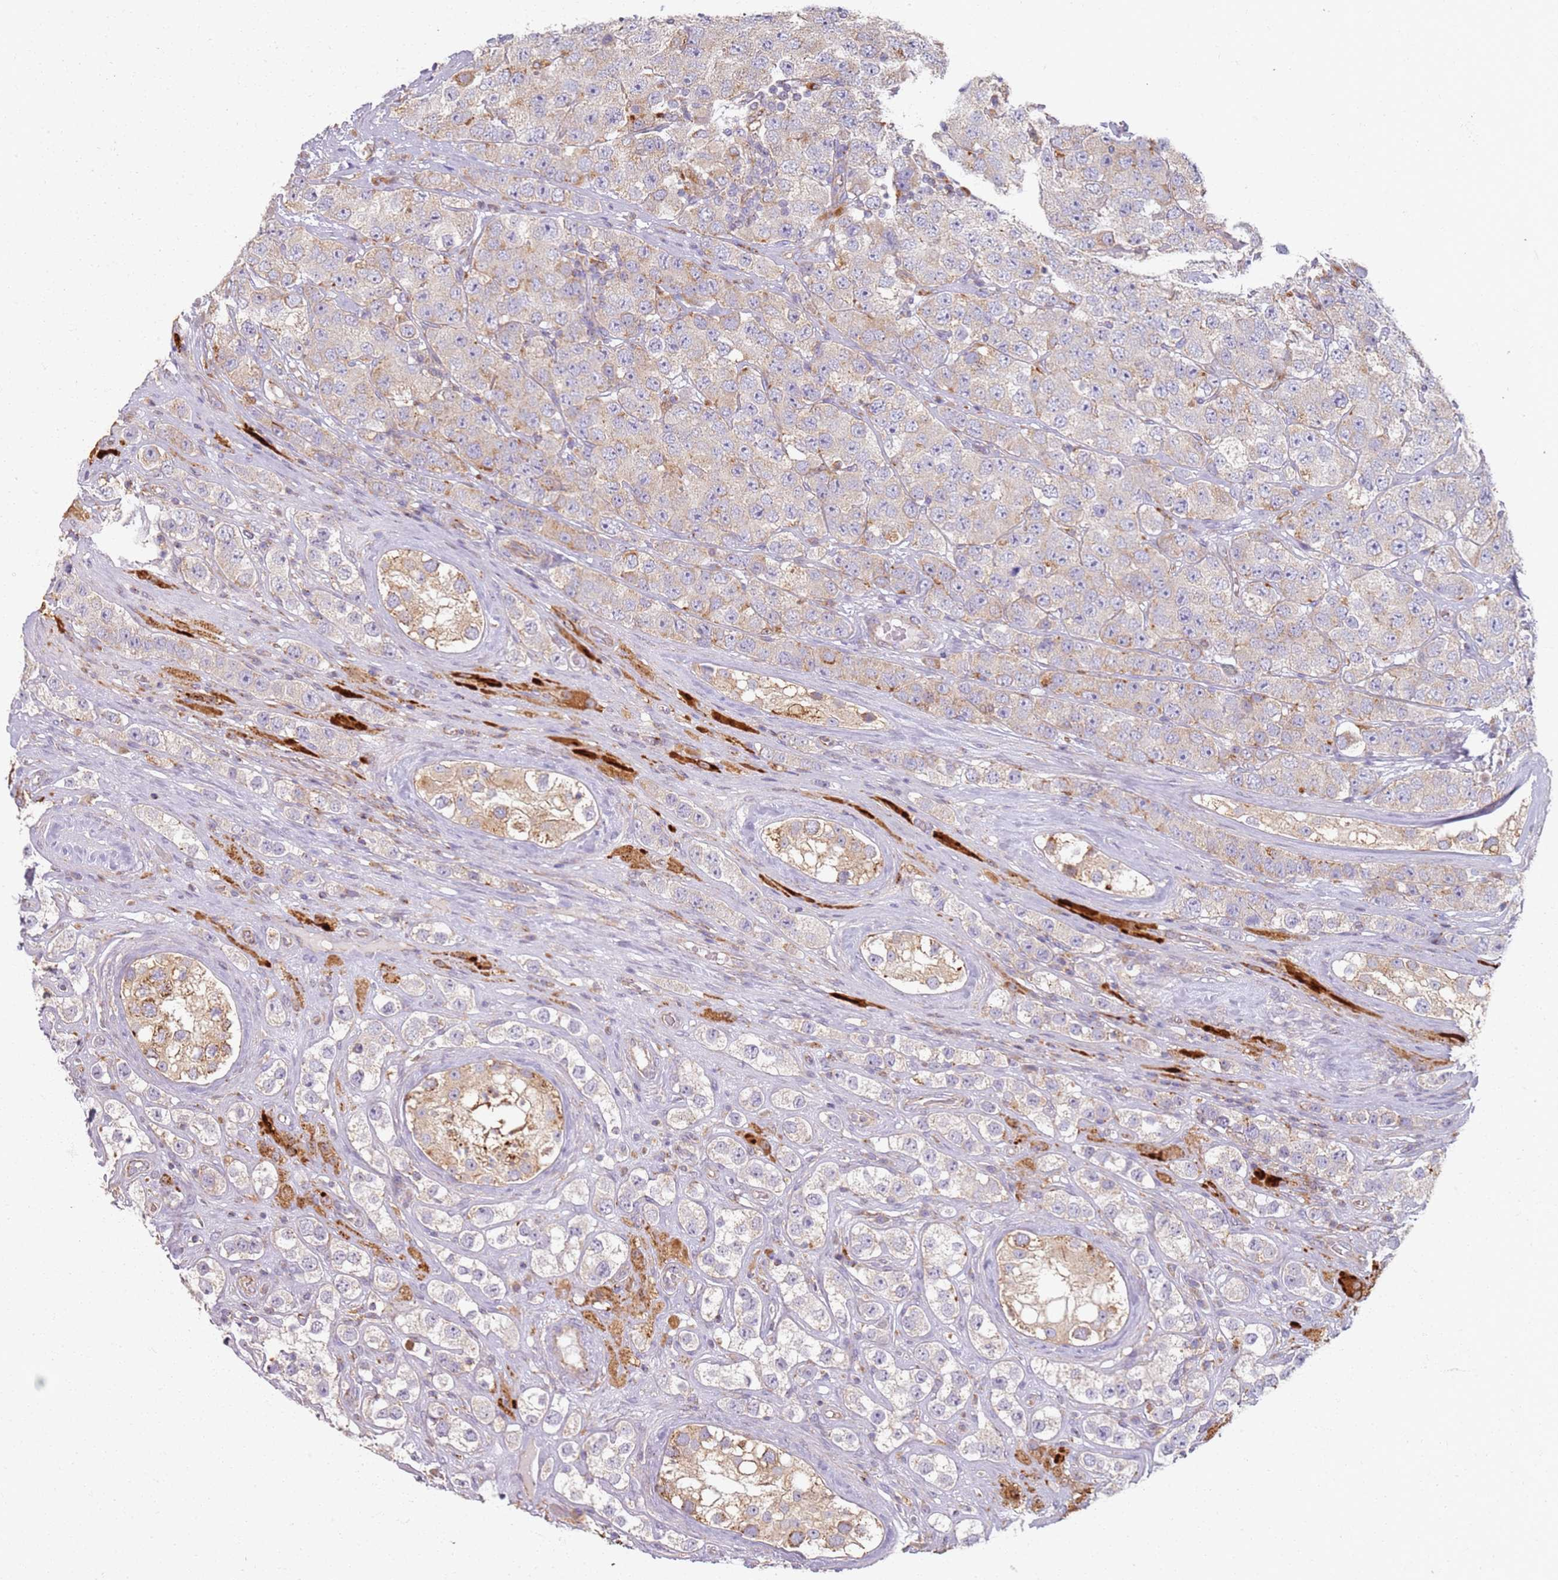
{"staining": {"intensity": "moderate", "quantity": "<25%", "location": "cytoplasmic/membranous"}, "tissue": "testis cancer", "cell_type": "Tumor cells", "image_type": "cancer", "snomed": [{"axis": "morphology", "description": "Seminoma, NOS"}, {"axis": "topography", "description": "Testis"}], "caption": "There is low levels of moderate cytoplasmic/membranous positivity in tumor cells of seminoma (testis), as demonstrated by immunohistochemical staining (brown color).", "gene": "PROKR2", "patient": {"sex": "male", "age": 28}}